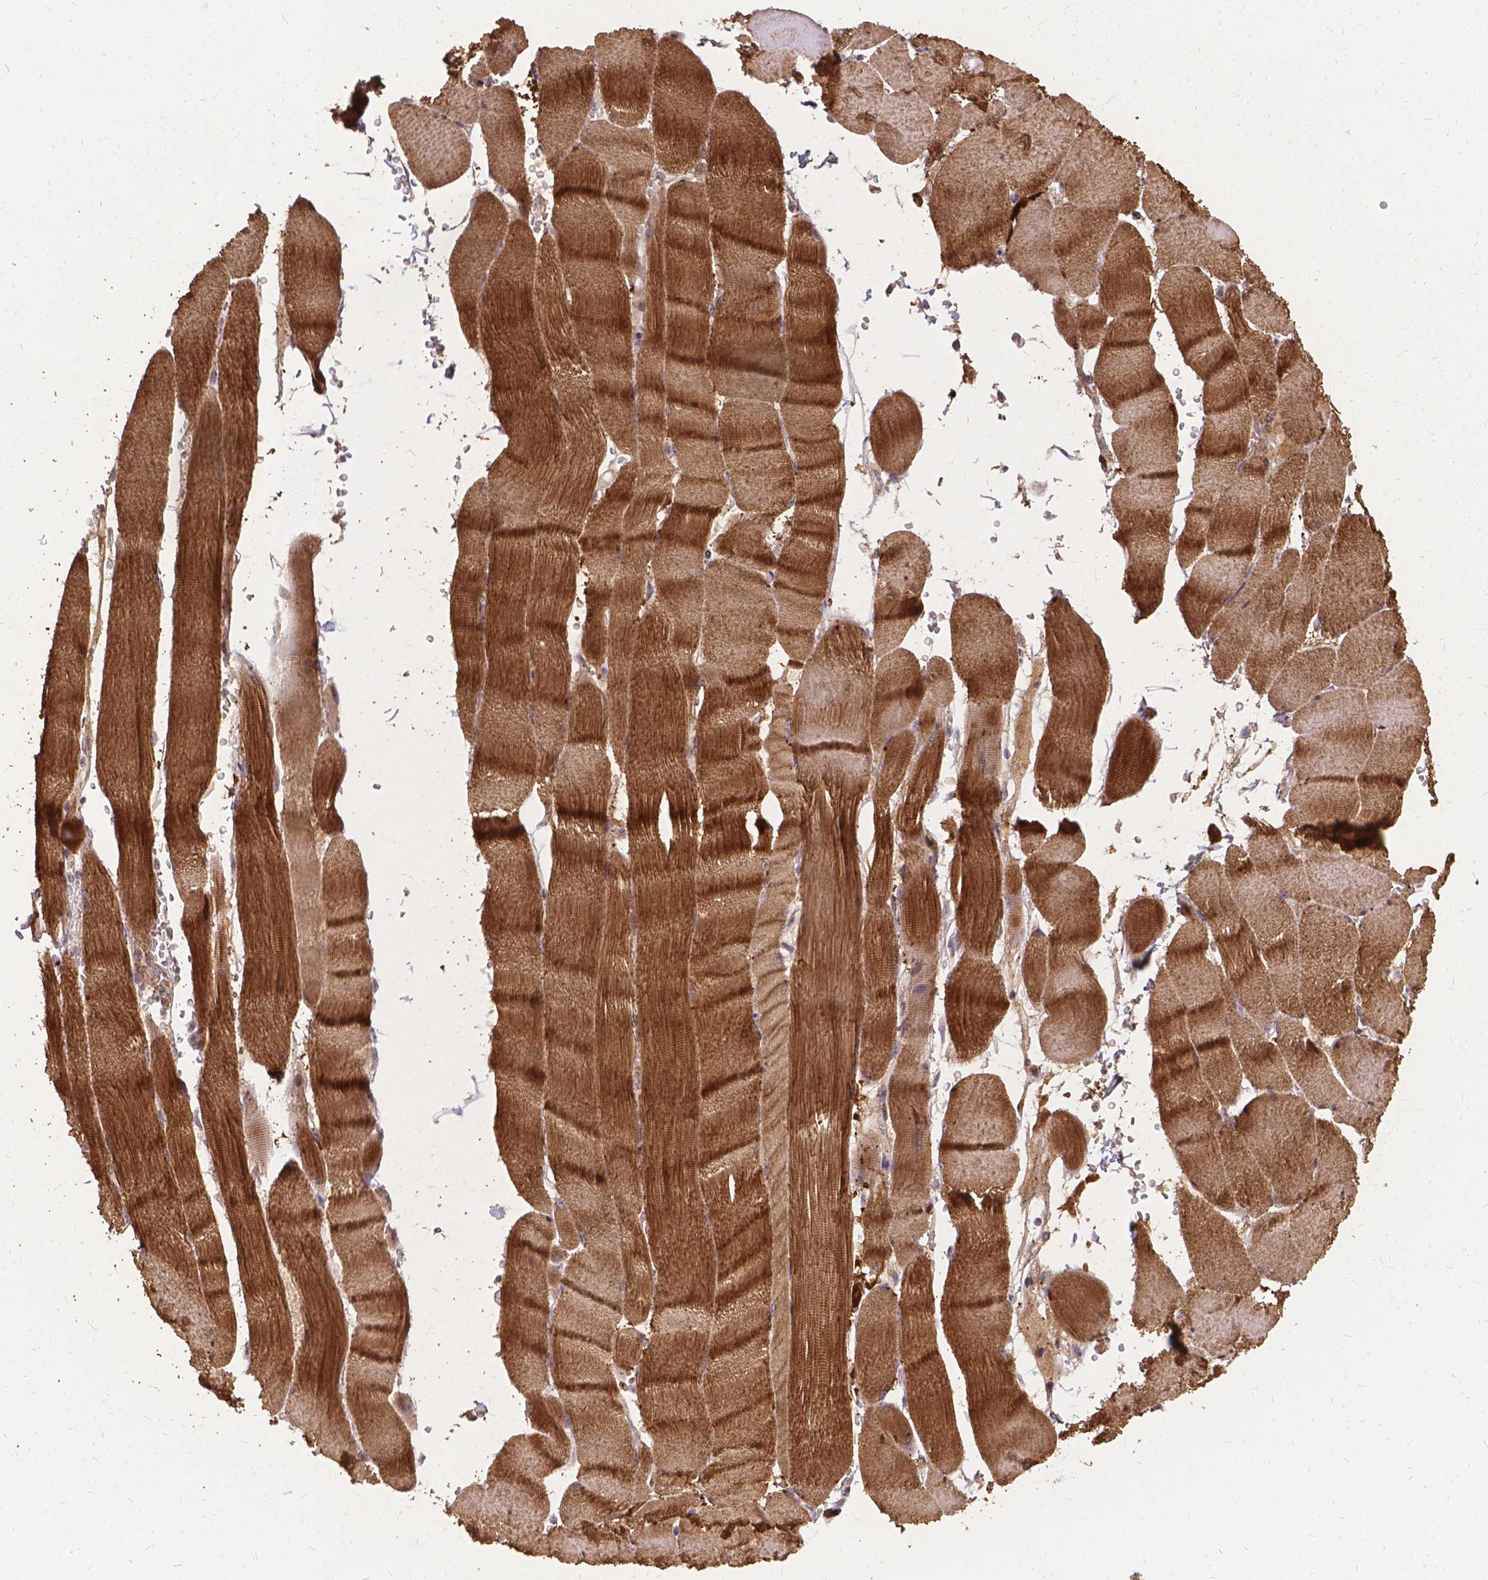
{"staining": {"intensity": "strong", "quantity": ">75%", "location": "cytoplasmic/membranous,nuclear"}, "tissue": "skeletal muscle", "cell_type": "Myocytes", "image_type": "normal", "snomed": [{"axis": "morphology", "description": "Normal tissue, NOS"}, {"axis": "topography", "description": "Skeletal muscle"}], "caption": "A photomicrograph of human skeletal muscle stained for a protein displays strong cytoplasmic/membranous,nuclear brown staining in myocytes.", "gene": "DENND6A", "patient": {"sex": "male", "age": 56}}